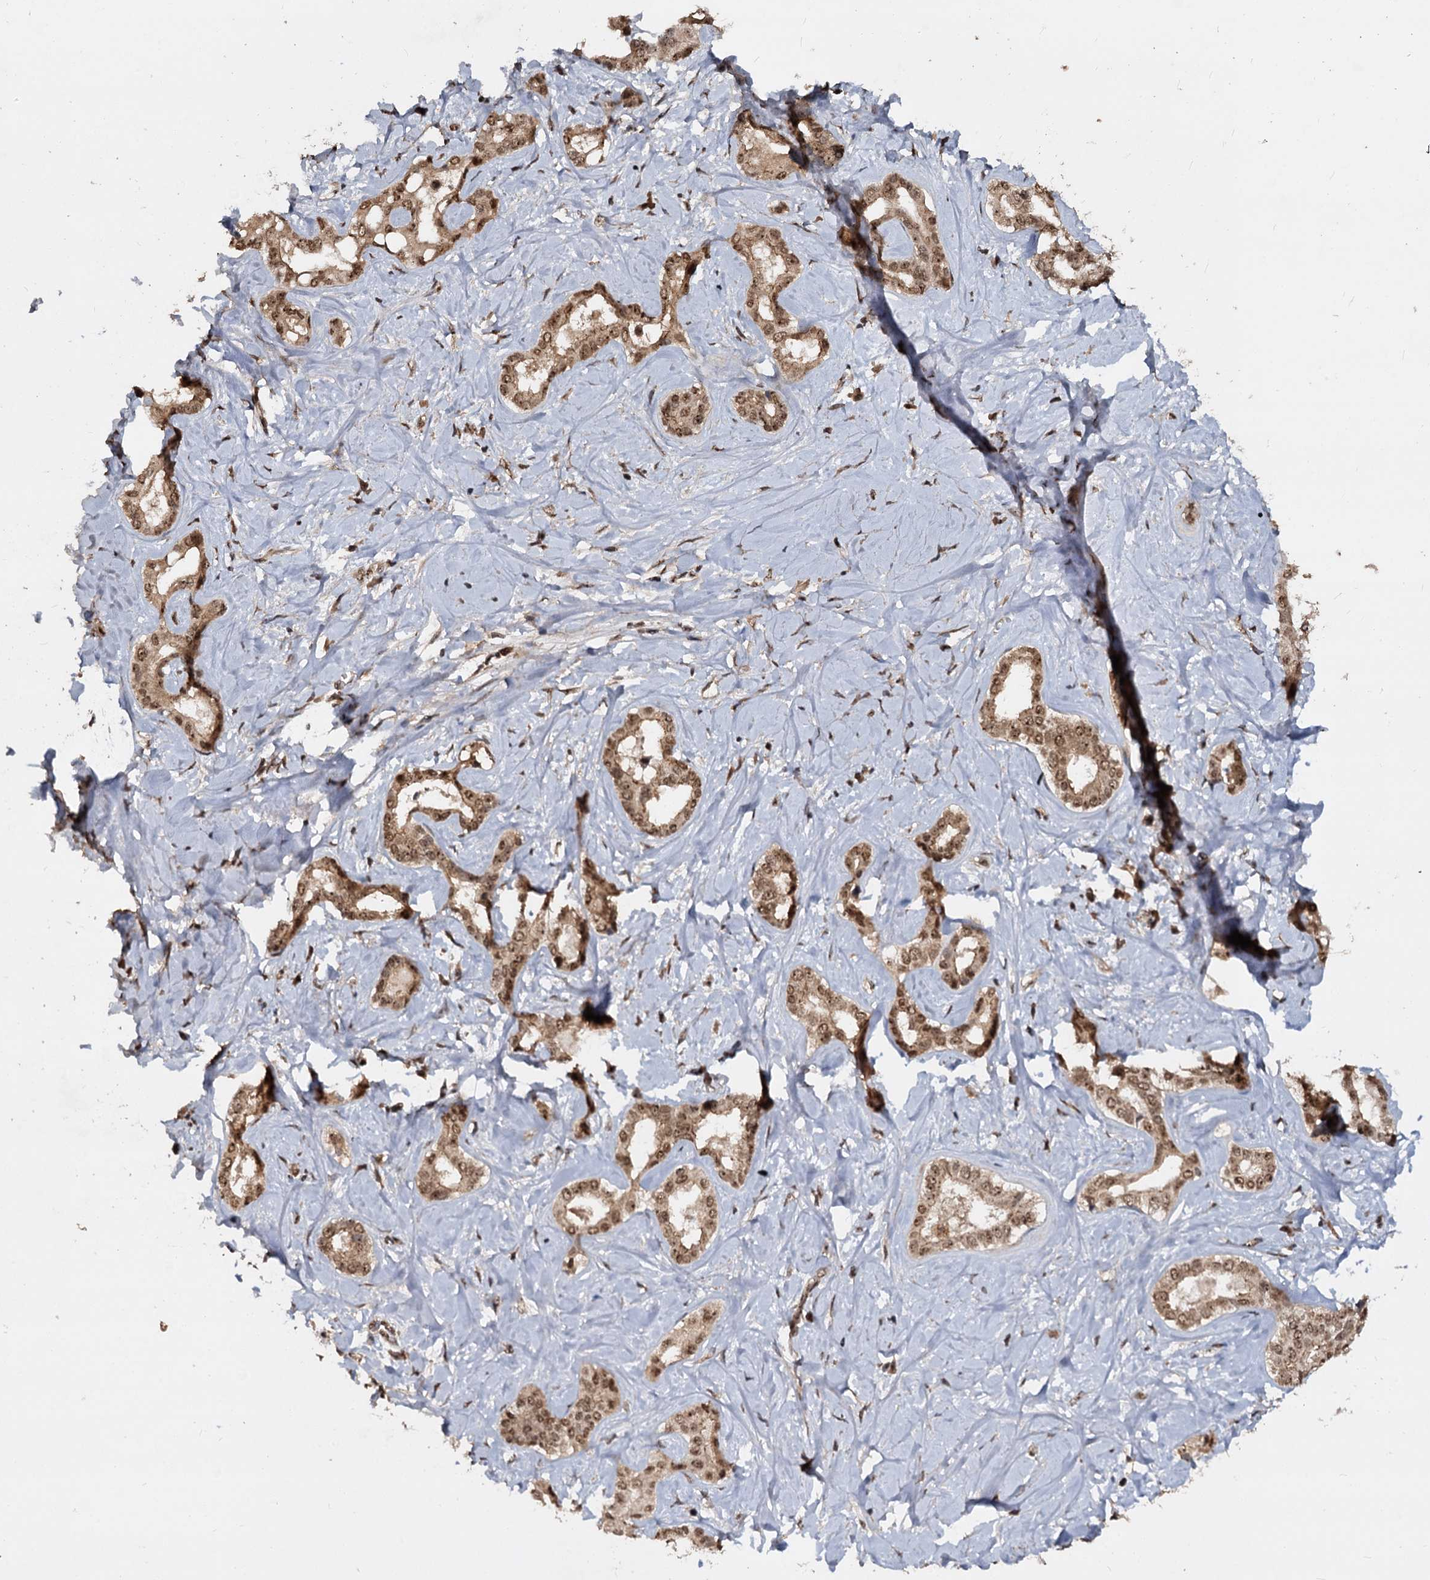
{"staining": {"intensity": "moderate", "quantity": ">75%", "location": "cytoplasmic/membranous,nuclear"}, "tissue": "liver cancer", "cell_type": "Tumor cells", "image_type": "cancer", "snomed": [{"axis": "morphology", "description": "Cholangiocarcinoma"}, {"axis": "topography", "description": "Liver"}], "caption": "A medium amount of moderate cytoplasmic/membranous and nuclear positivity is identified in approximately >75% of tumor cells in cholangiocarcinoma (liver) tissue. (brown staining indicates protein expression, while blue staining denotes nuclei).", "gene": "FAM216B", "patient": {"sex": "female", "age": 77}}